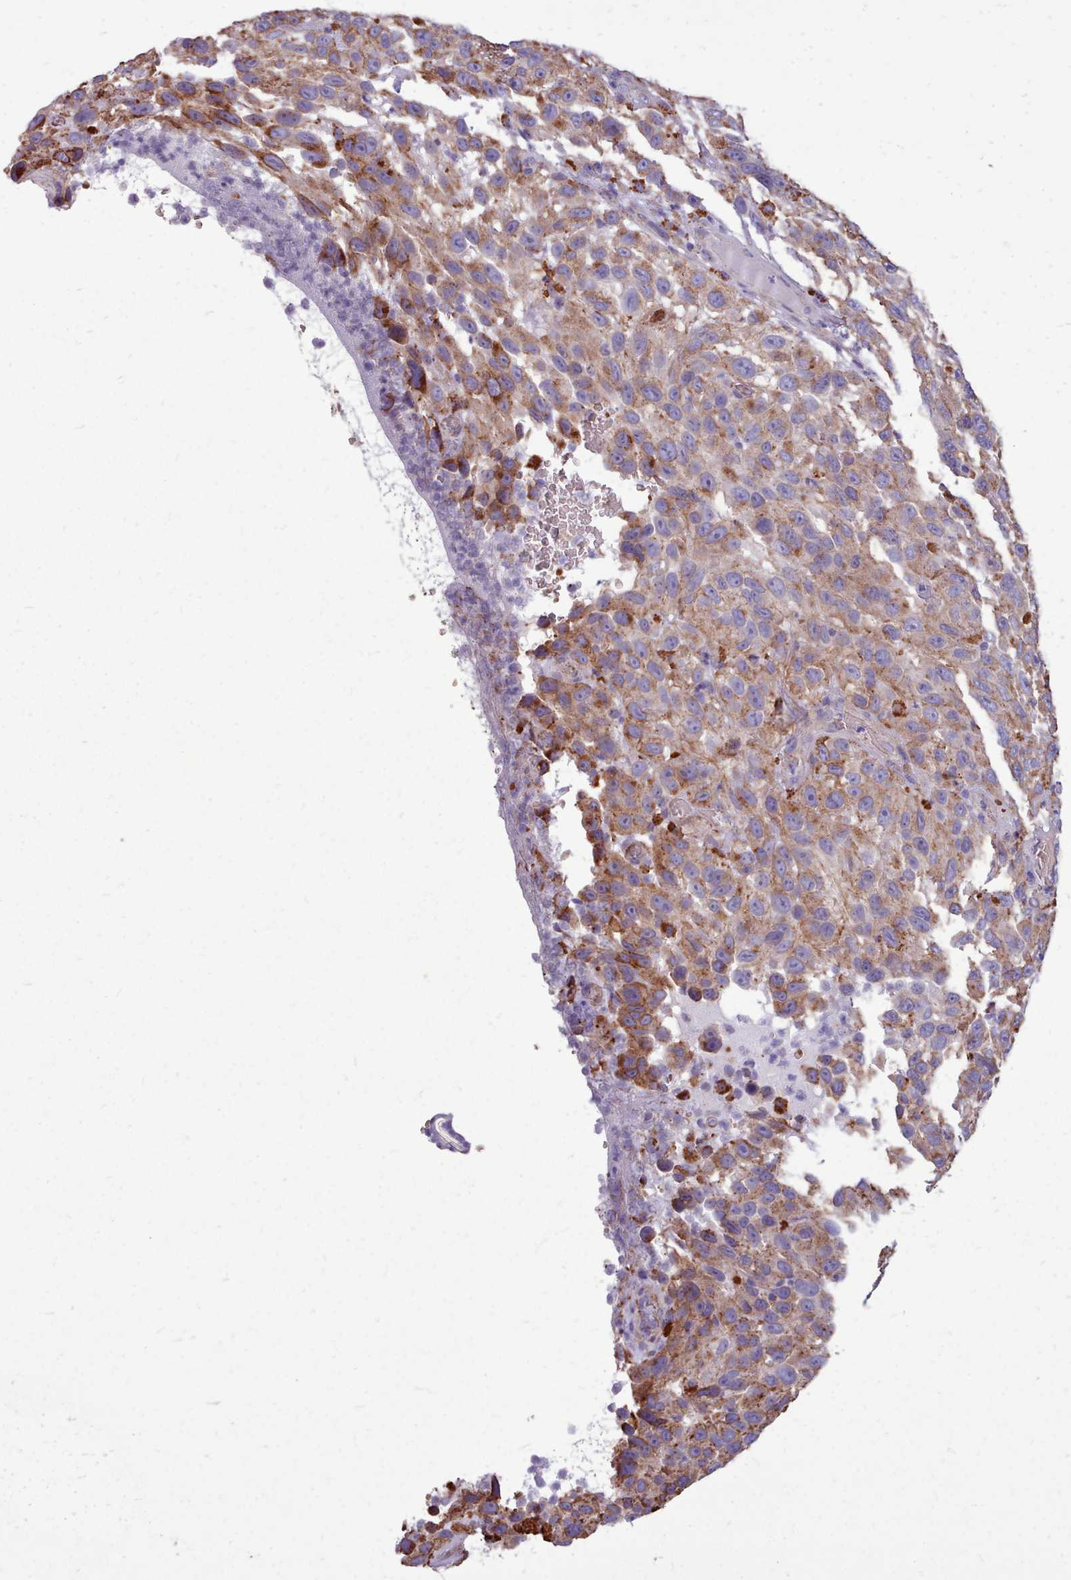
{"staining": {"intensity": "moderate", "quantity": ">75%", "location": "cytoplasmic/membranous"}, "tissue": "melanoma", "cell_type": "Tumor cells", "image_type": "cancer", "snomed": [{"axis": "morphology", "description": "Malignant melanoma, NOS"}, {"axis": "topography", "description": "Skin"}], "caption": "This image reveals malignant melanoma stained with IHC to label a protein in brown. The cytoplasmic/membranous of tumor cells show moderate positivity for the protein. Nuclei are counter-stained blue.", "gene": "PACSIN3", "patient": {"sex": "female", "age": 96}}